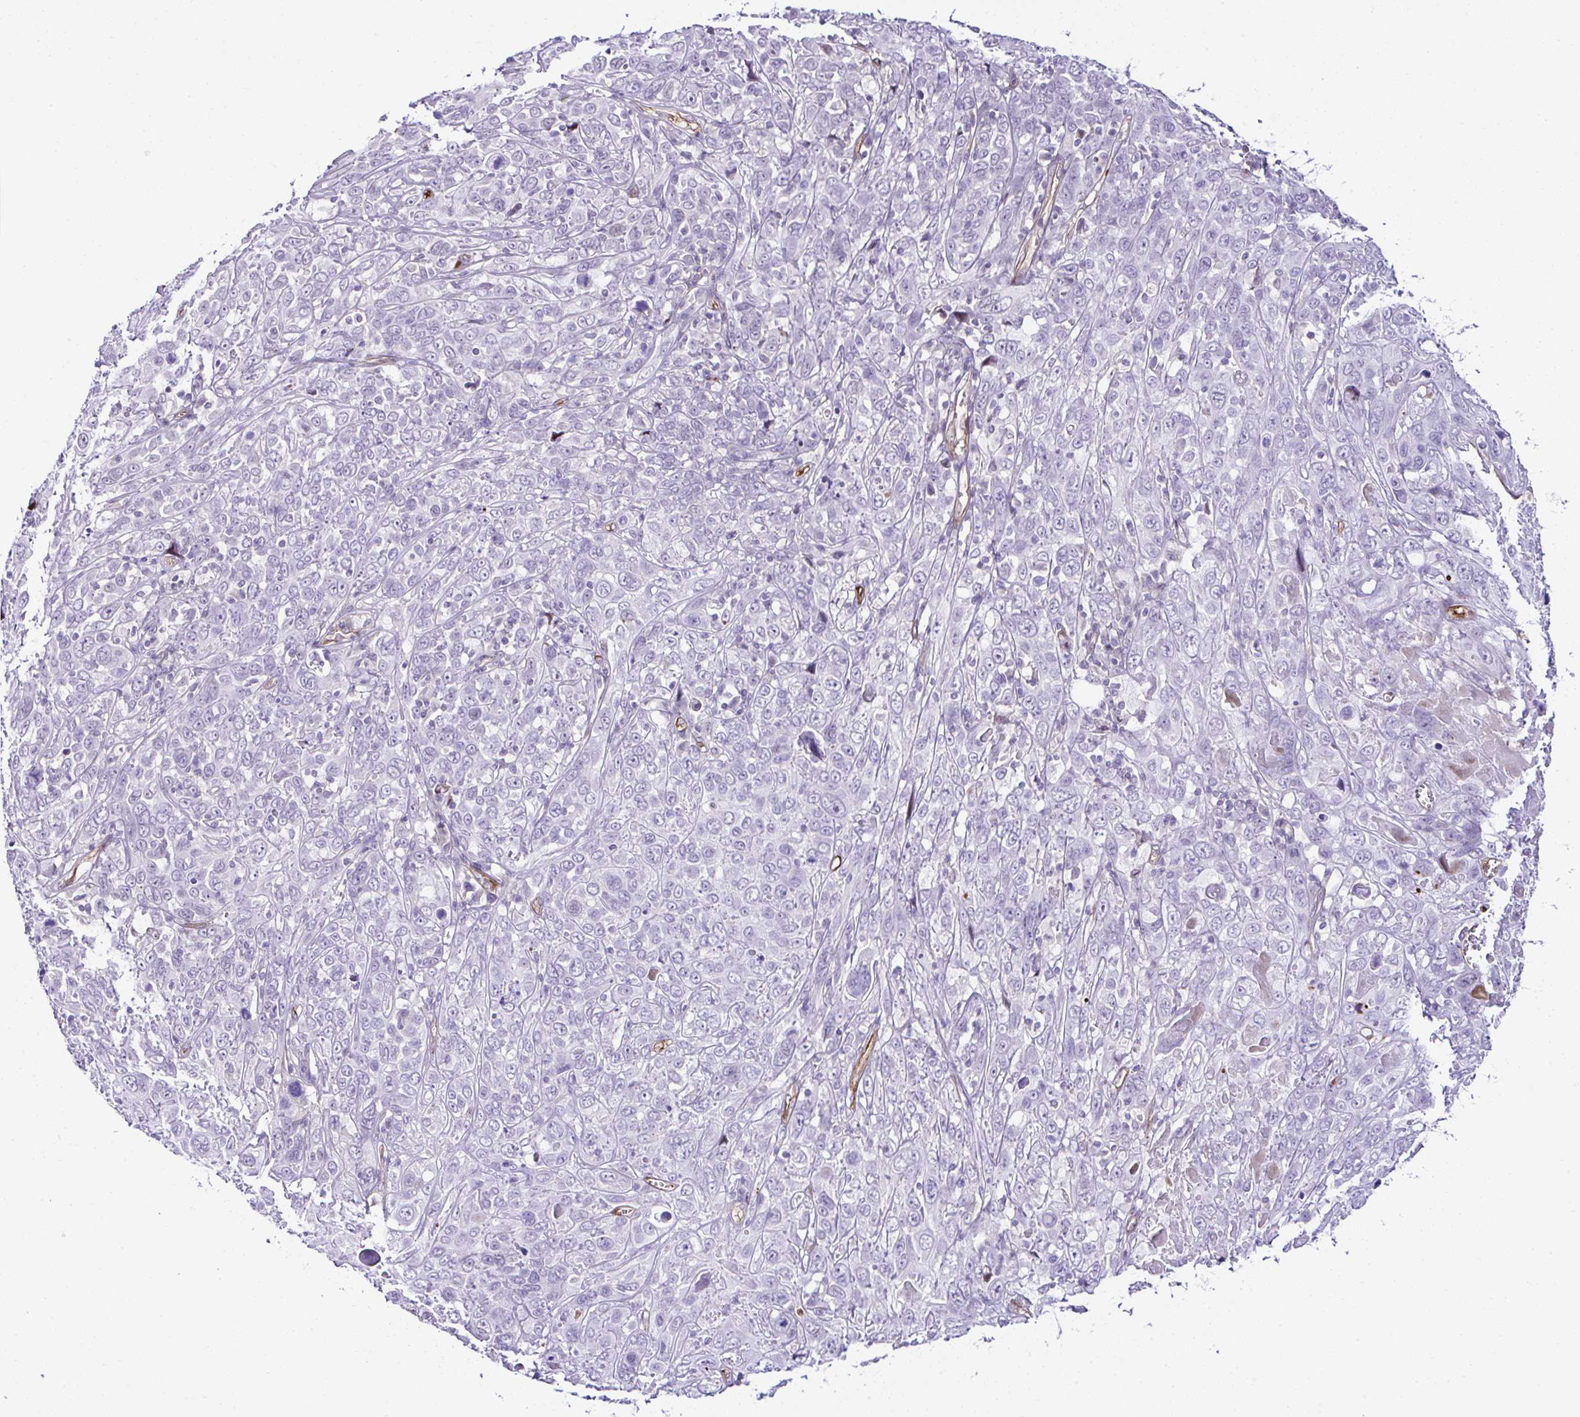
{"staining": {"intensity": "negative", "quantity": "none", "location": "none"}, "tissue": "cervical cancer", "cell_type": "Tumor cells", "image_type": "cancer", "snomed": [{"axis": "morphology", "description": "Squamous cell carcinoma, NOS"}, {"axis": "topography", "description": "Cervix"}], "caption": "Histopathology image shows no significant protein positivity in tumor cells of cervical cancer.", "gene": "FBXO34", "patient": {"sex": "female", "age": 46}}